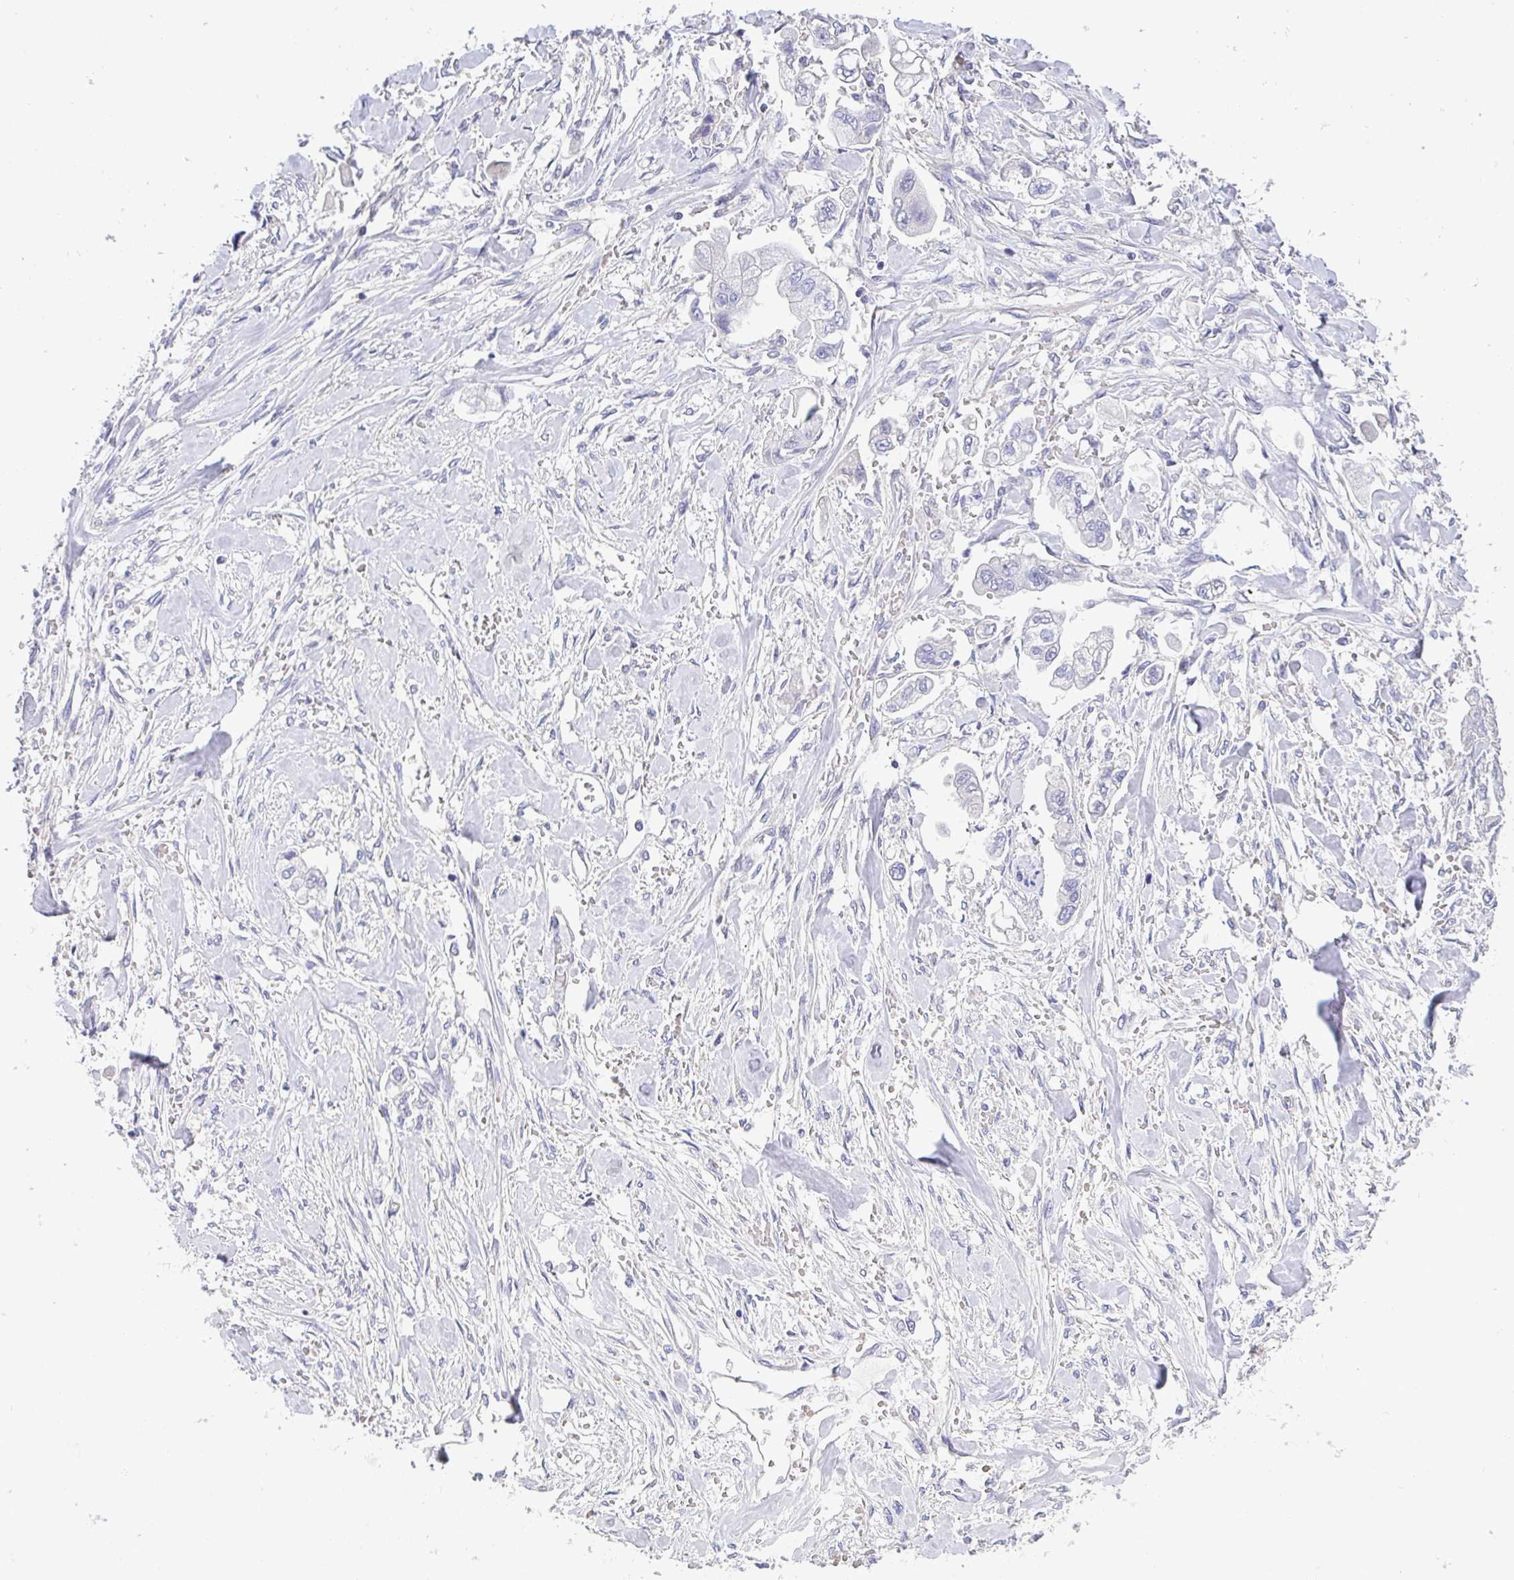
{"staining": {"intensity": "negative", "quantity": "none", "location": "none"}, "tissue": "stomach cancer", "cell_type": "Tumor cells", "image_type": "cancer", "snomed": [{"axis": "morphology", "description": "Adenocarcinoma, NOS"}, {"axis": "topography", "description": "Stomach"}], "caption": "Immunohistochemistry of stomach cancer displays no staining in tumor cells.", "gene": "CA10", "patient": {"sex": "male", "age": 62}}